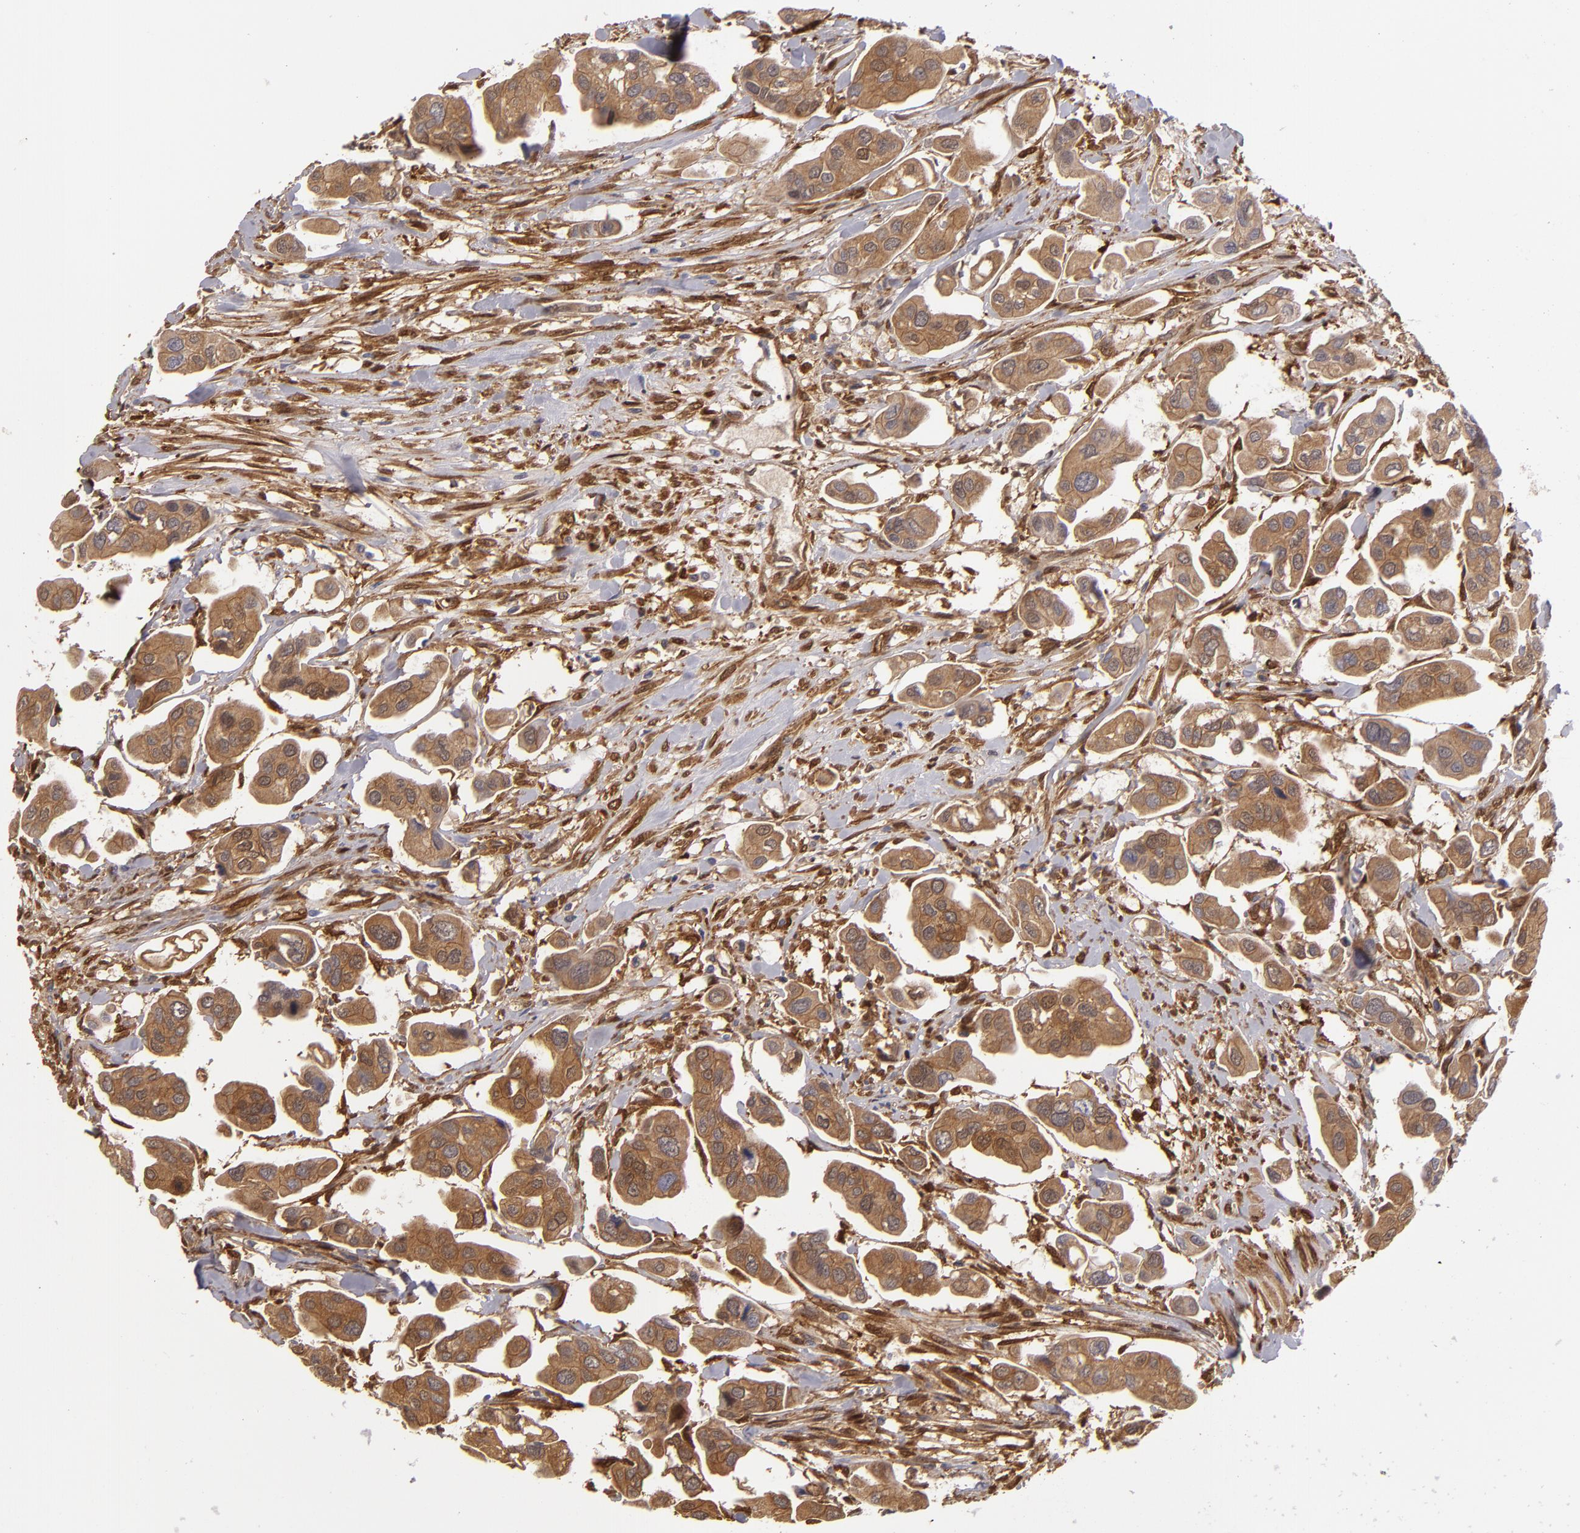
{"staining": {"intensity": "moderate", "quantity": ">75%", "location": "cytoplasmic/membranous"}, "tissue": "urothelial cancer", "cell_type": "Tumor cells", "image_type": "cancer", "snomed": [{"axis": "morphology", "description": "Adenocarcinoma, NOS"}, {"axis": "topography", "description": "Urinary bladder"}], "caption": "The histopathology image exhibits immunohistochemical staining of adenocarcinoma. There is moderate cytoplasmic/membranous positivity is present in approximately >75% of tumor cells.", "gene": "VCL", "patient": {"sex": "male", "age": 61}}